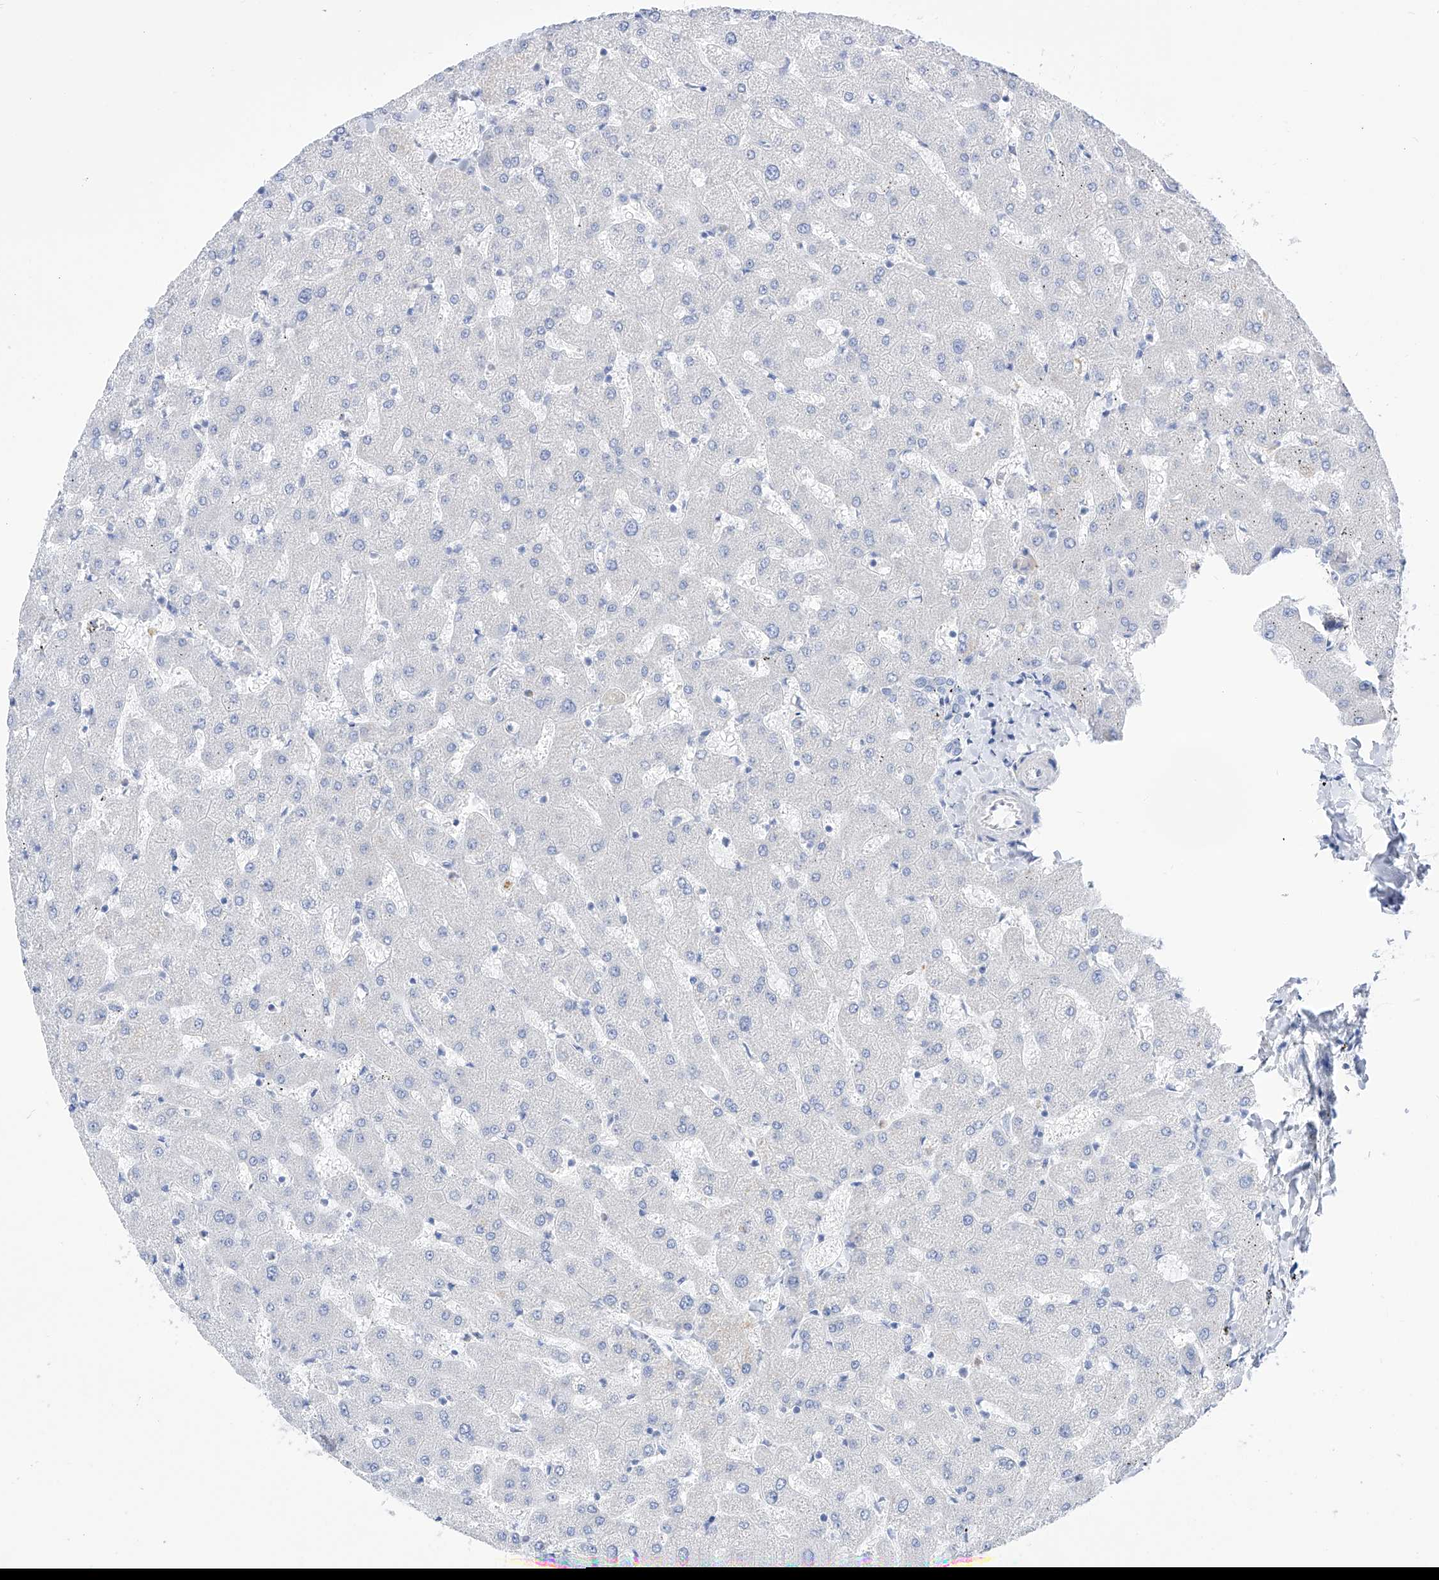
{"staining": {"intensity": "negative", "quantity": "none", "location": "none"}, "tissue": "liver", "cell_type": "Cholangiocytes", "image_type": "normal", "snomed": [{"axis": "morphology", "description": "Normal tissue, NOS"}, {"axis": "topography", "description": "Liver"}], "caption": "Cholangiocytes show no significant protein positivity in normal liver. (Immunohistochemistry (ihc), brightfield microscopy, high magnification).", "gene": "FLG", "patient": {"sex": "female", "age": 63}}